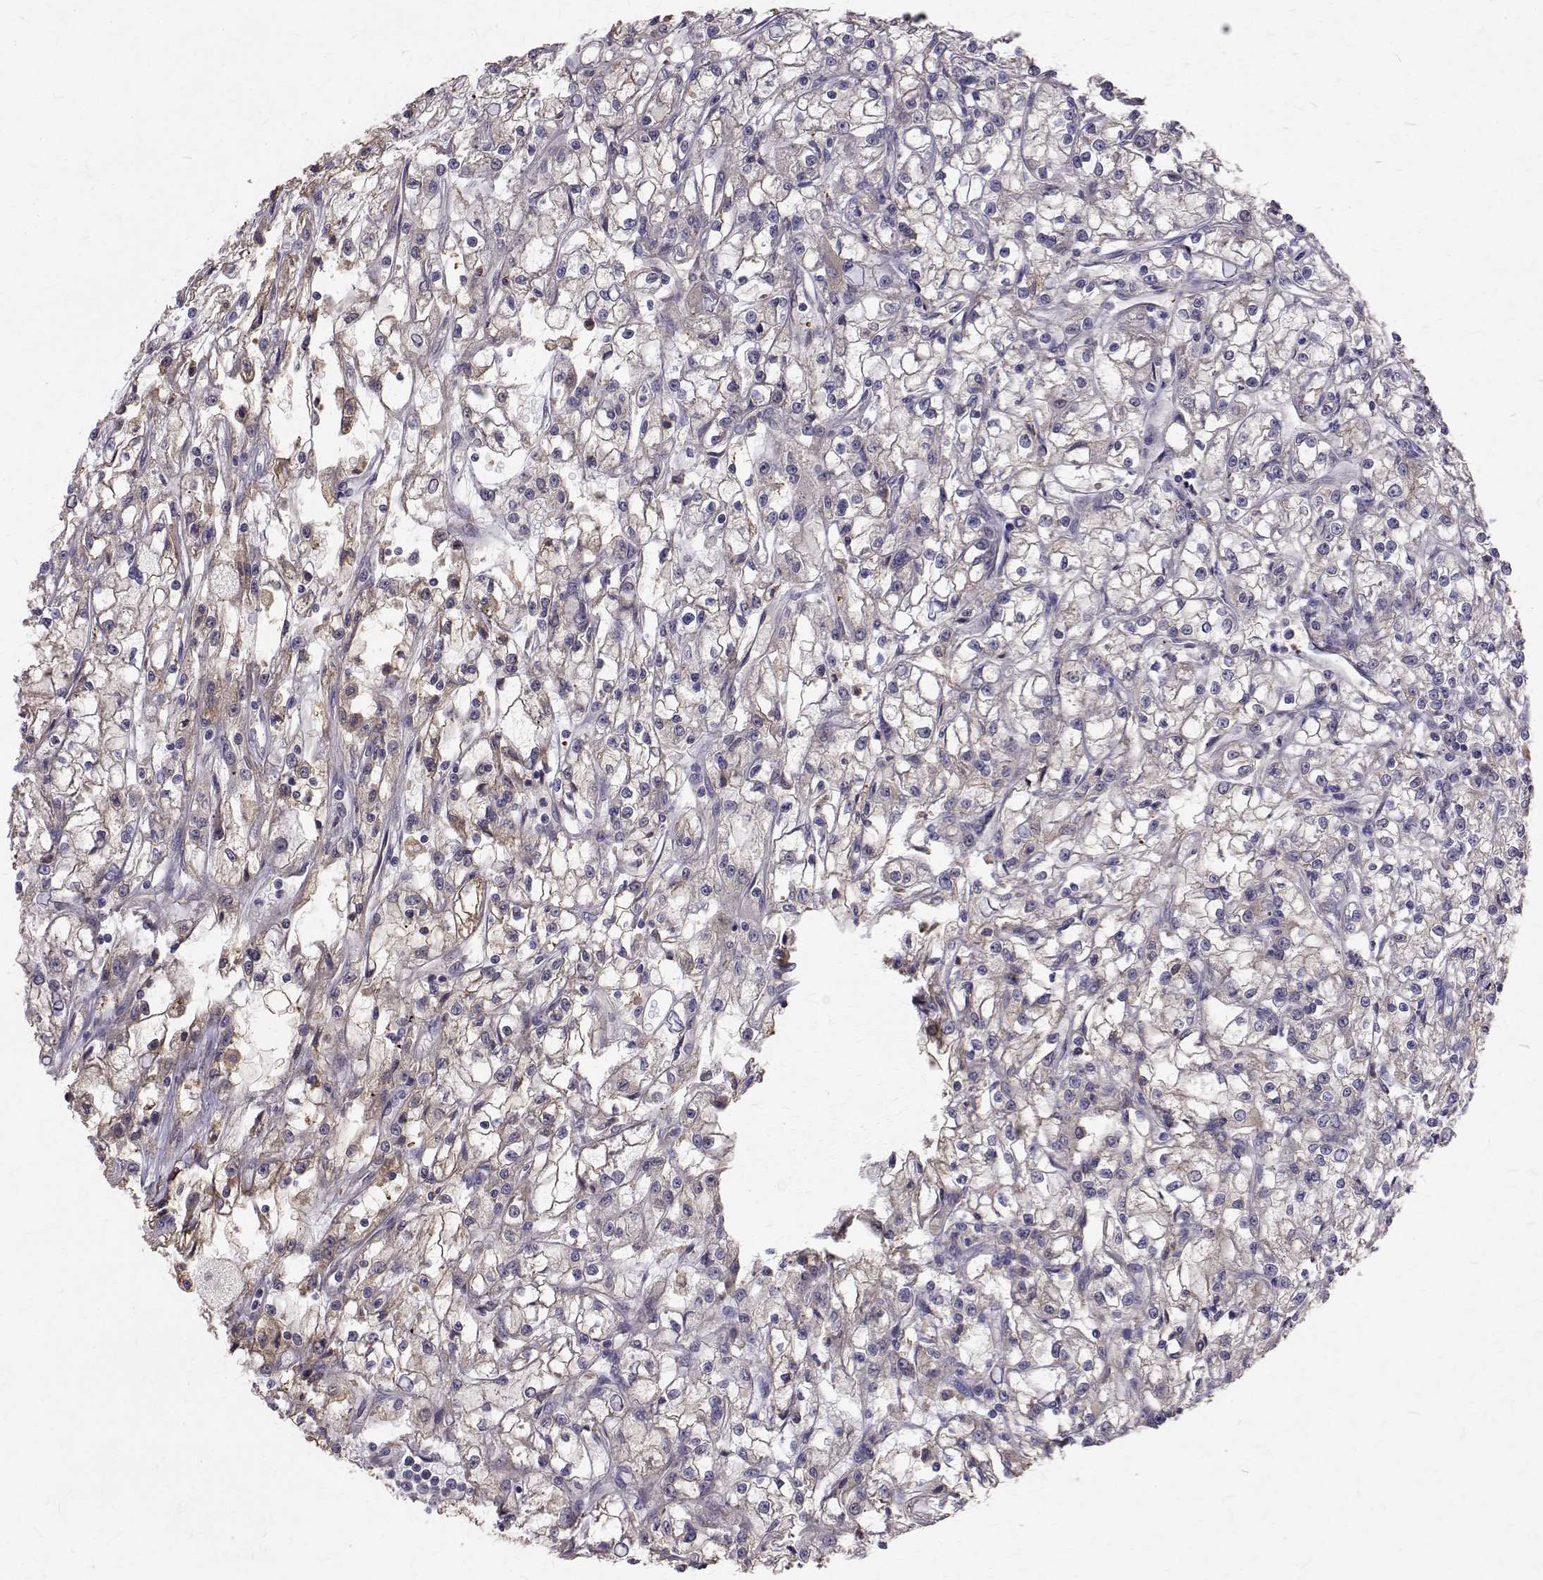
{"staining": {"intensity": "negative", "quantity": "none", "location": "none"}, "tissue": "renal cancer", "cell_type": "Tumor cells", "image_type": "cancer", "snomed": [{"axis": "morphology", "description": "Adenocarcinoma, NOS"}, {"axis": "topography", "description": "Kidney"}], "caption": "IHC of adenocarcinoma (renal) exhibits no expression in tumor cells.", "gene": "FARSB", "patient": {"sex": "female", "age": 59}}